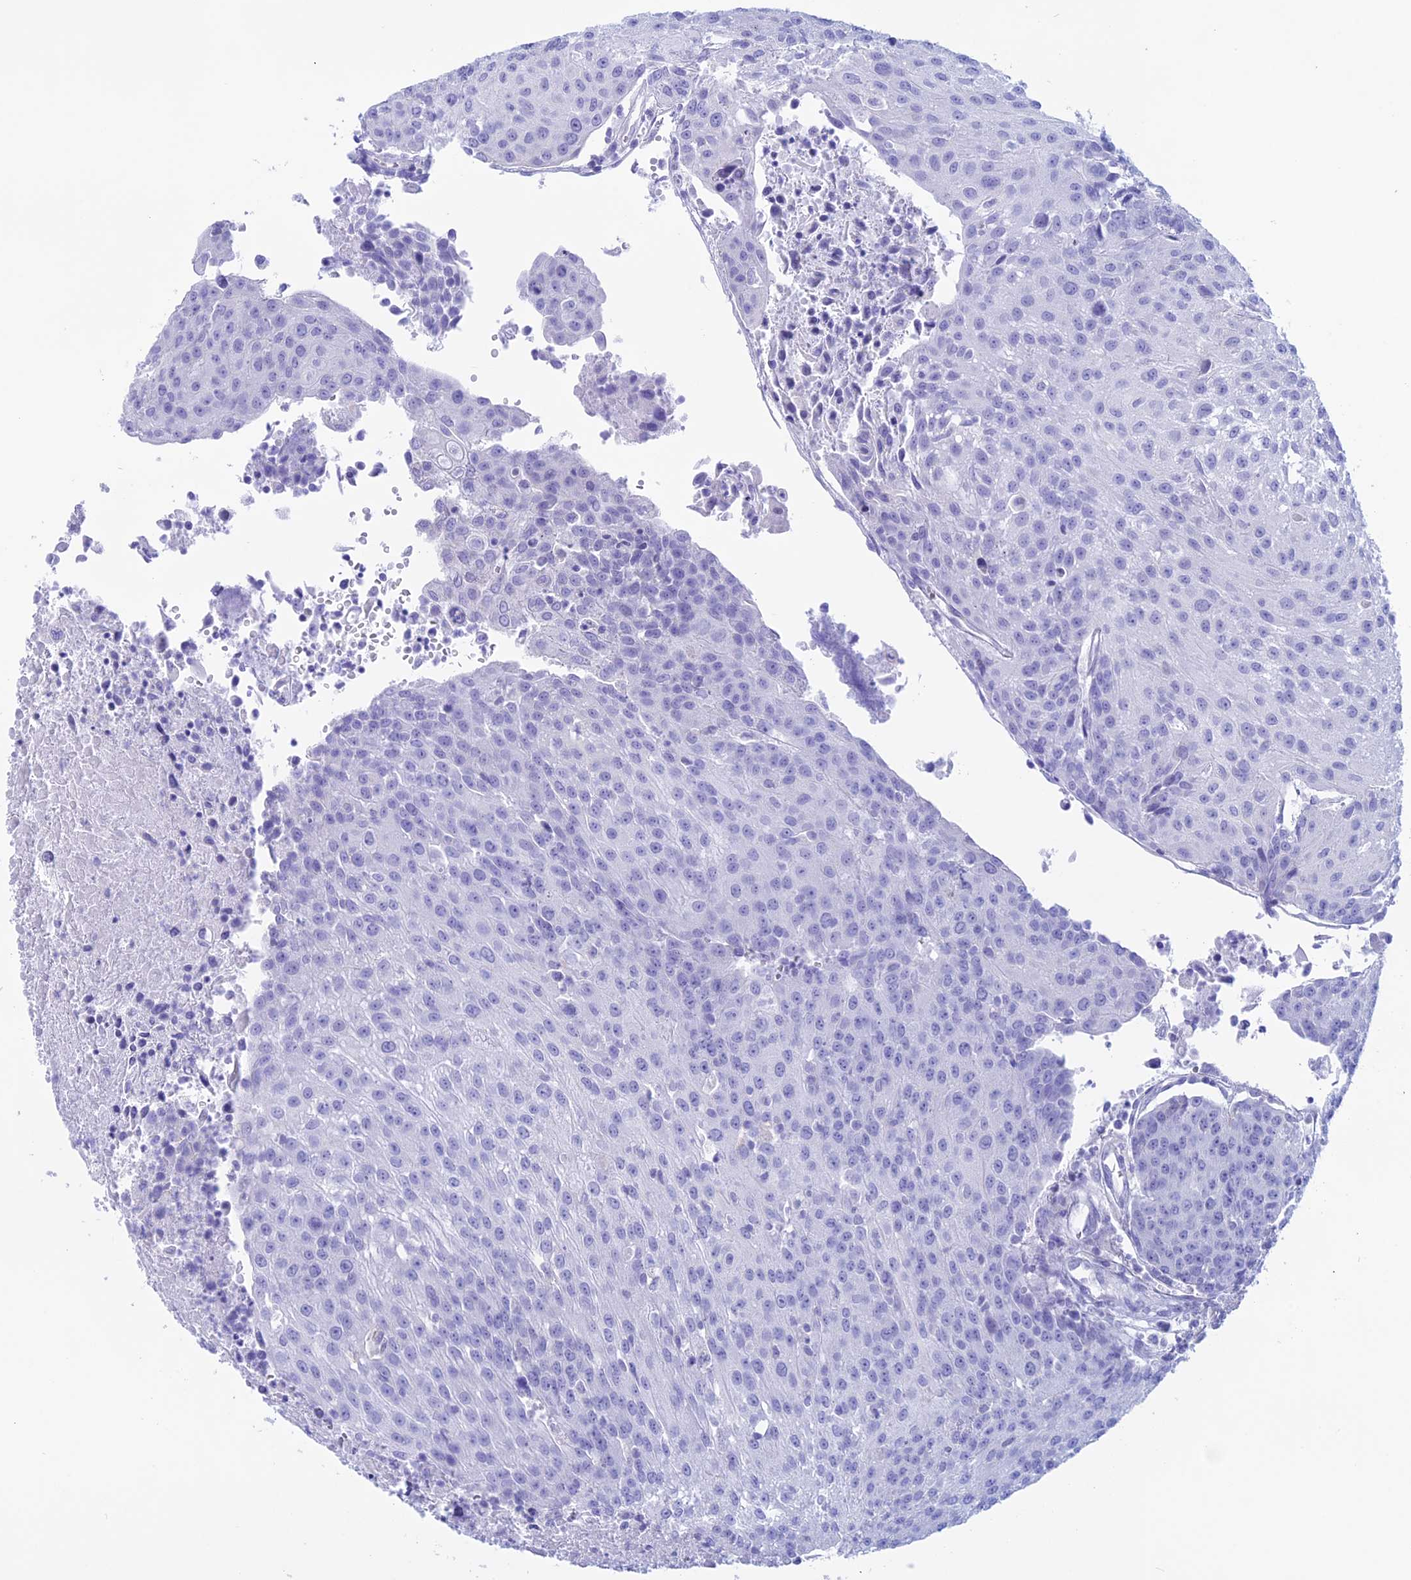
{"staining": {"intensity": "negative", "quantity": "none", "location": "none"}, "tissue": "urothelial cancer", "cell_type": "Tumor cells", "image_type": "cancer", "snomed": [{"axis": "morphology", "description": "Urothelial carcinoma, High grade"}, {"axis": "topography", "description": "Urinary bladder"}], "caption": "Immunohistochemical staining of human urothelial cancer reveals no significant positivity in tumor cells.", "gene": "RP1", "patient": {"sex": "female", "age": 85}}